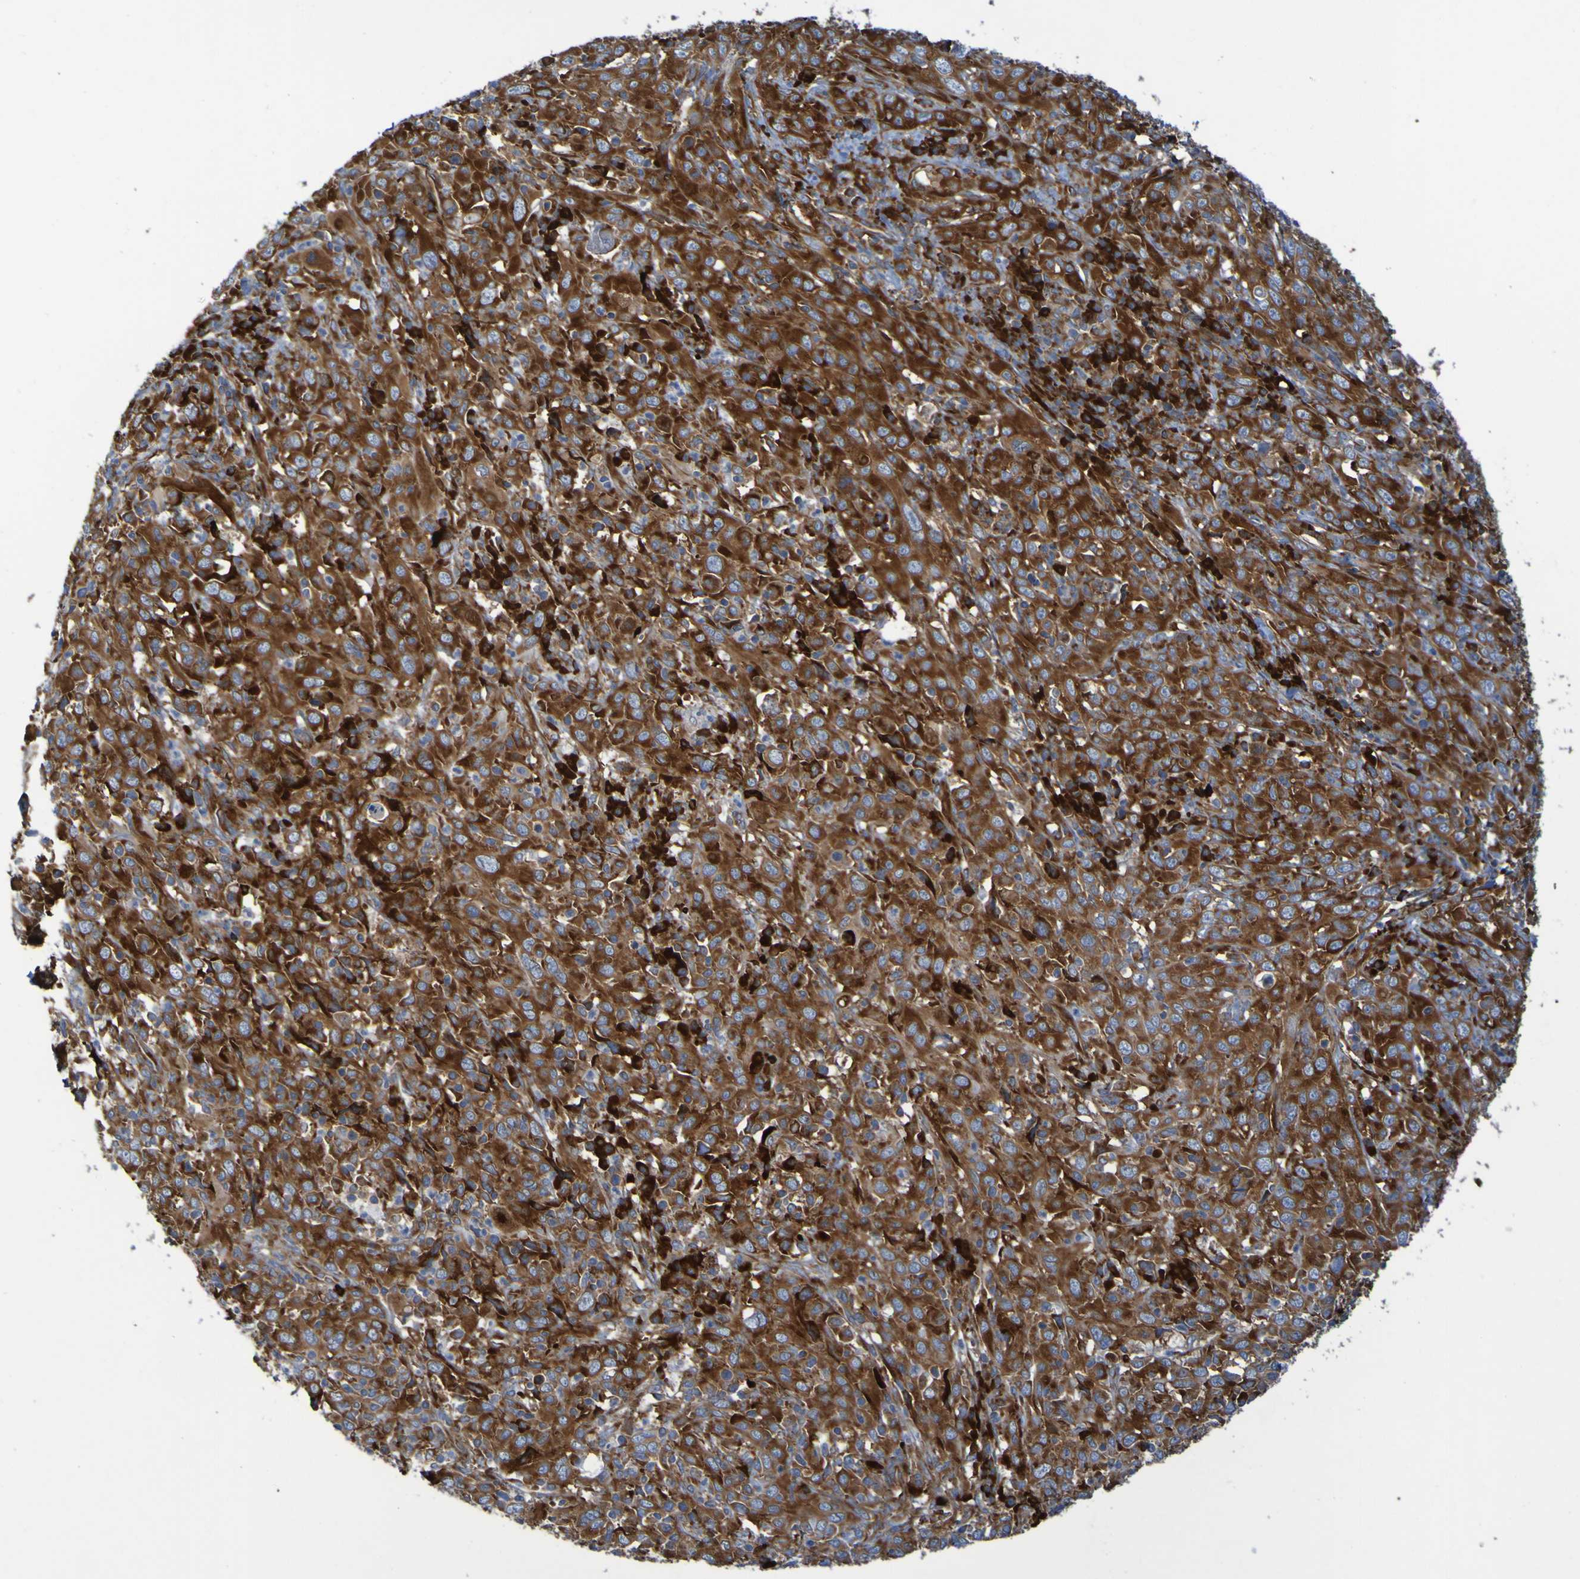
{"staining": {"intensity": "strong", "quantity": ">75%", "location": "cytoplasmic/membranous"}, "tissue": "cervical cancer", "cell_type": "Tumor cells", "image_type": "cancer", "snomed": [{"axis": "morphology", "description": "Squamous cell carcinoma, NOS"}, {"axis": "topography", "description": "Cervix"}], "caption": "This micrograph reveals immunohistochemistry staining of human cervical squamous cell carcinoma, with high strong cytoplasmic/membranous expression in about >75% of tumor cells.", "gene": "RPL10", "patient": {"sex": "female", "age": 46}}